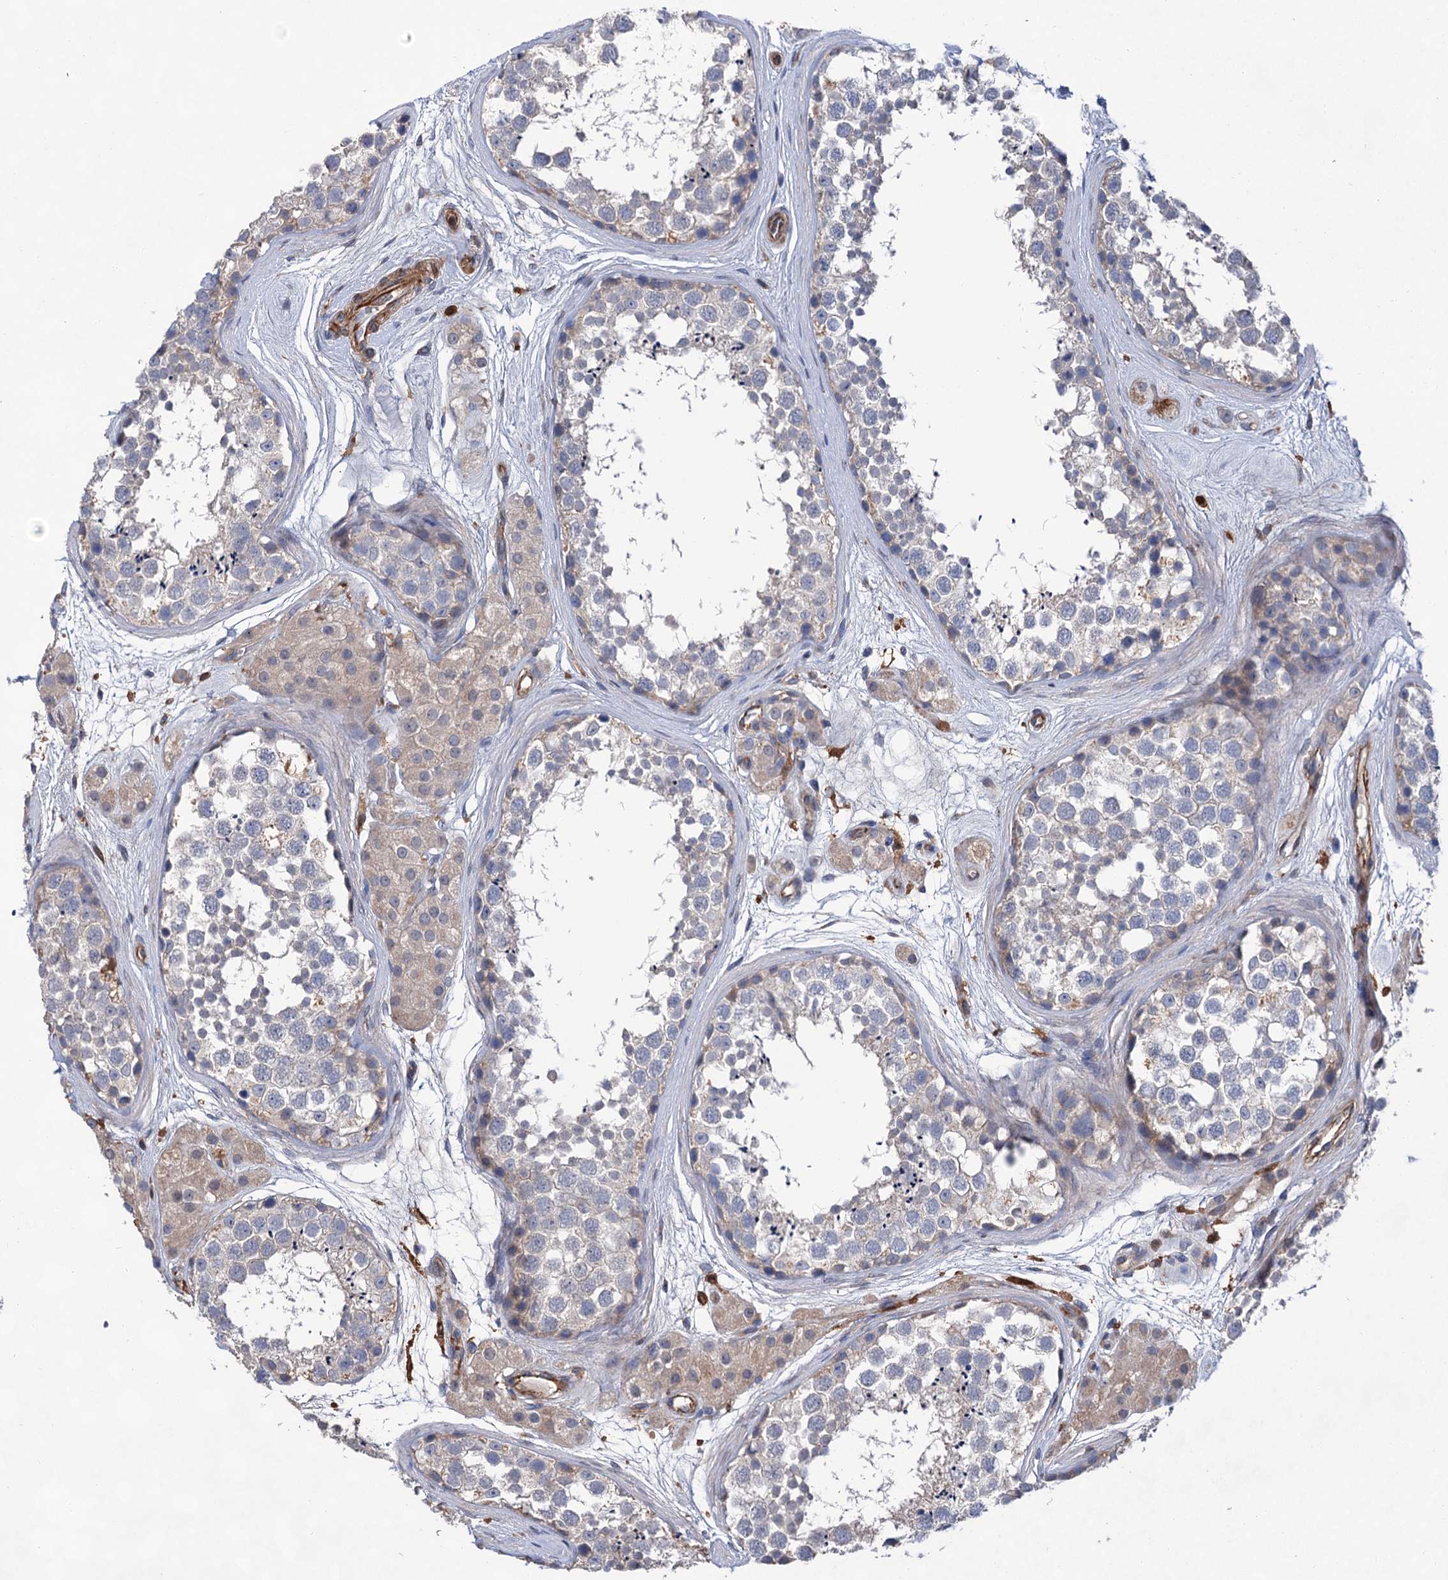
{"staining": {"intensity": "negative", "quantity": "none", "location": "none"}, "tissue": "testis", "cell_type": "Cells in seminiferous ducts", "image_type": "normal", "snomed": [{"axis": "morphology", "description": "Normal tissue, NOS"}, {"axis": "topography", "description": "Testis"}], "caption": "Immunohistochemistry (IHC) histopathology image of unremarkable testis: human testis stained with DAB exhibits no significant protein expression in cells in seminiferous ducts.", "gene": "TMTC3", "patient": {"sex": "male", "age": 56}}